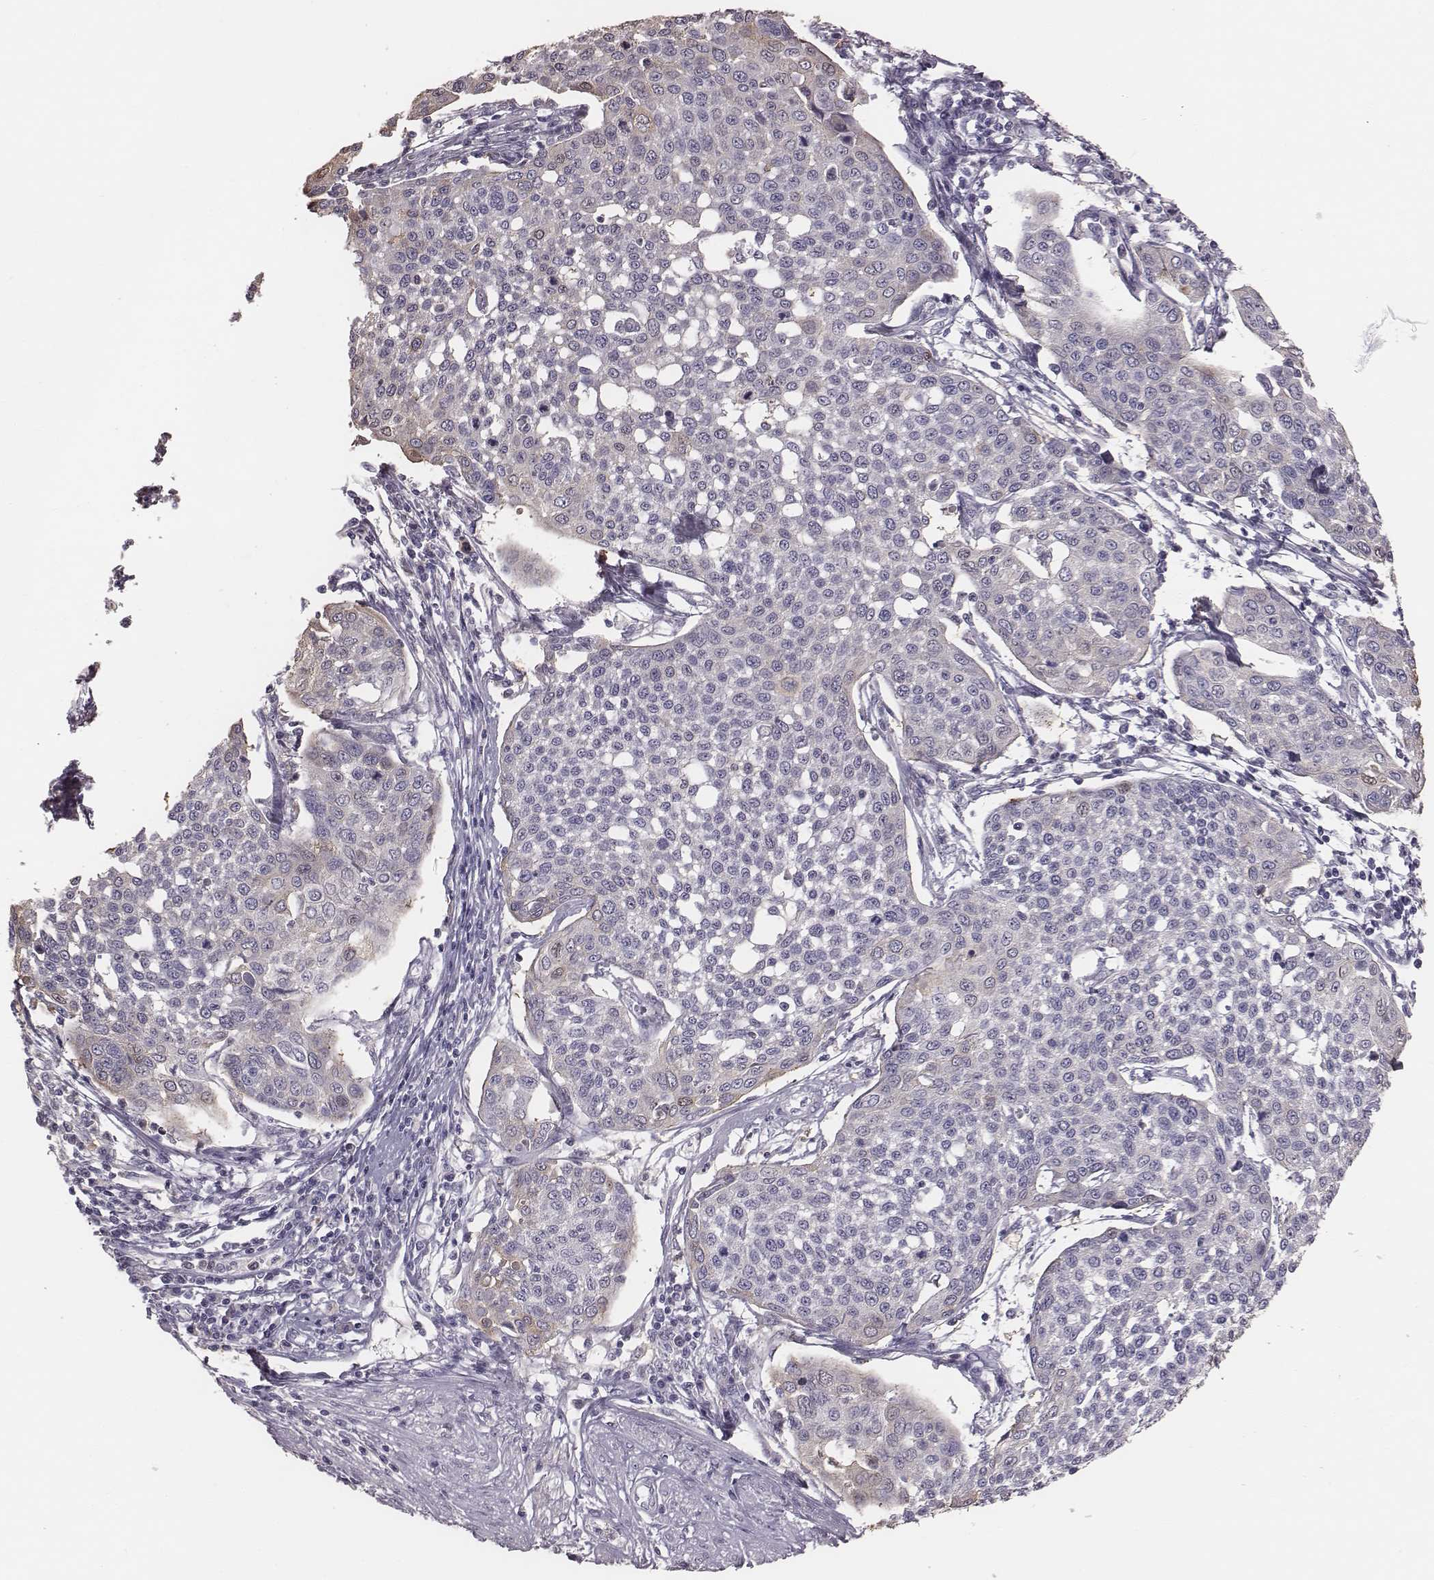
{"staining": {"intensity": "weak", "quantity": "<25%", "location": "cytoplasmic/membranous"}, "tissue": "cervical cancer", "cell_type": "Tumor cells", "image_type": "cancer", "snomed": [{"axis": "morphology", "description": "Squamous cell carcinoma, NOS"}, {"axis": "topography", "description": "Cervix"}], "caption": "This is a micrograph of immunohistochemistry (IHC) staining of cervical cancer (squamous cell carcinoma), which shows no staining in tumor cells.", "gene": "C6orf58", "patient": {"sex": "female", "age": 34}}